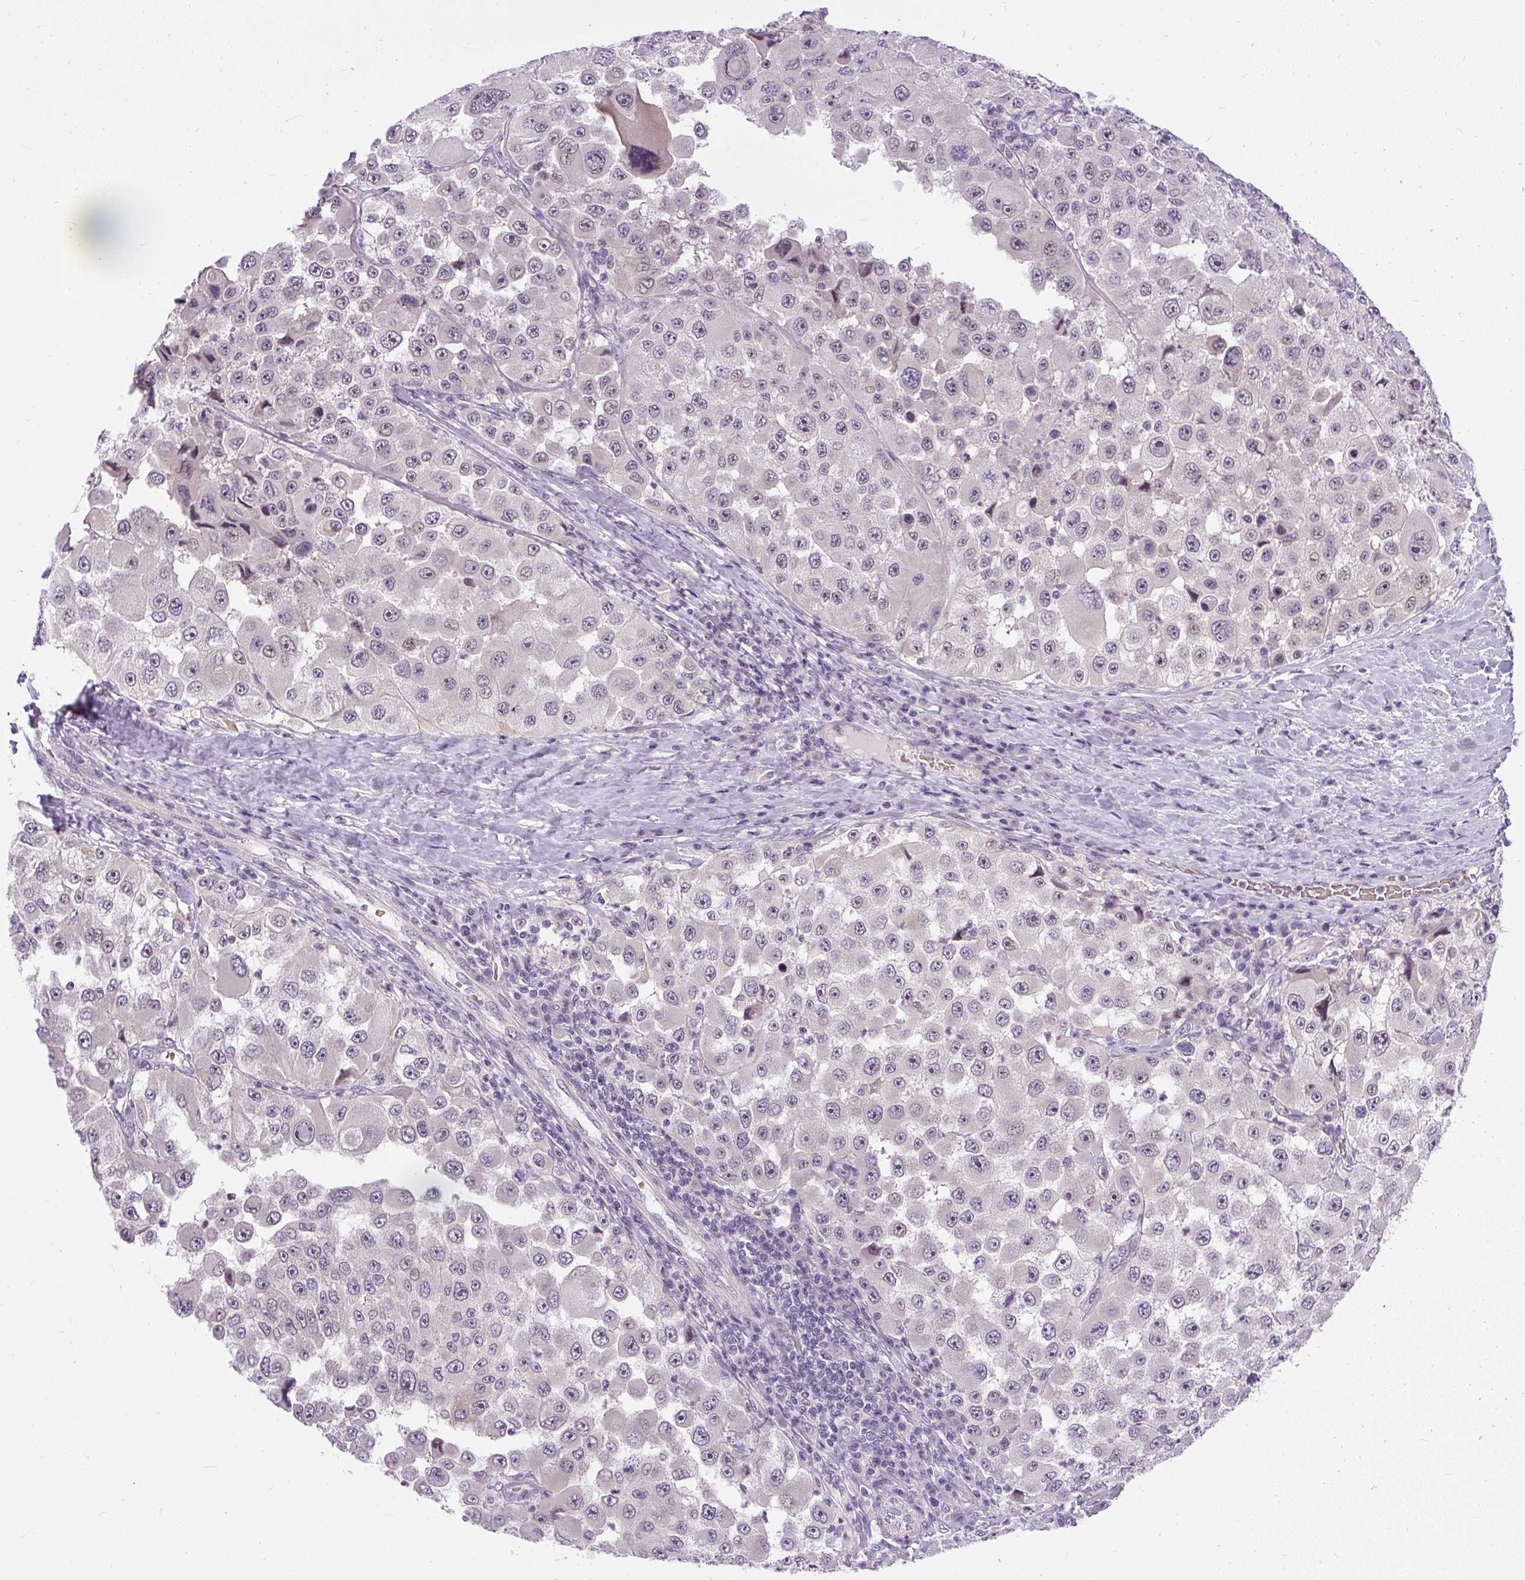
{"staining": {"intensity": "weak", "quantity": "<25%", "location": "nuclear"}, "tissue": "melanoma", "cell_type": "Tumor cells", "image_type": "cancer", "snomed": [{"axis": "morphology", "description": "Malignant melanoma, Metastatic site"}, {"axis": "topography", "description": "Lymph node"}], "caption": "Immunohistochemistry micrograph of human malignant melanoma (metastatic site) stained for a protein (brown), which displays no expression in tumor cells.", "gene": "FAM117B", "patient": {"sex": "male", "age": 62}}